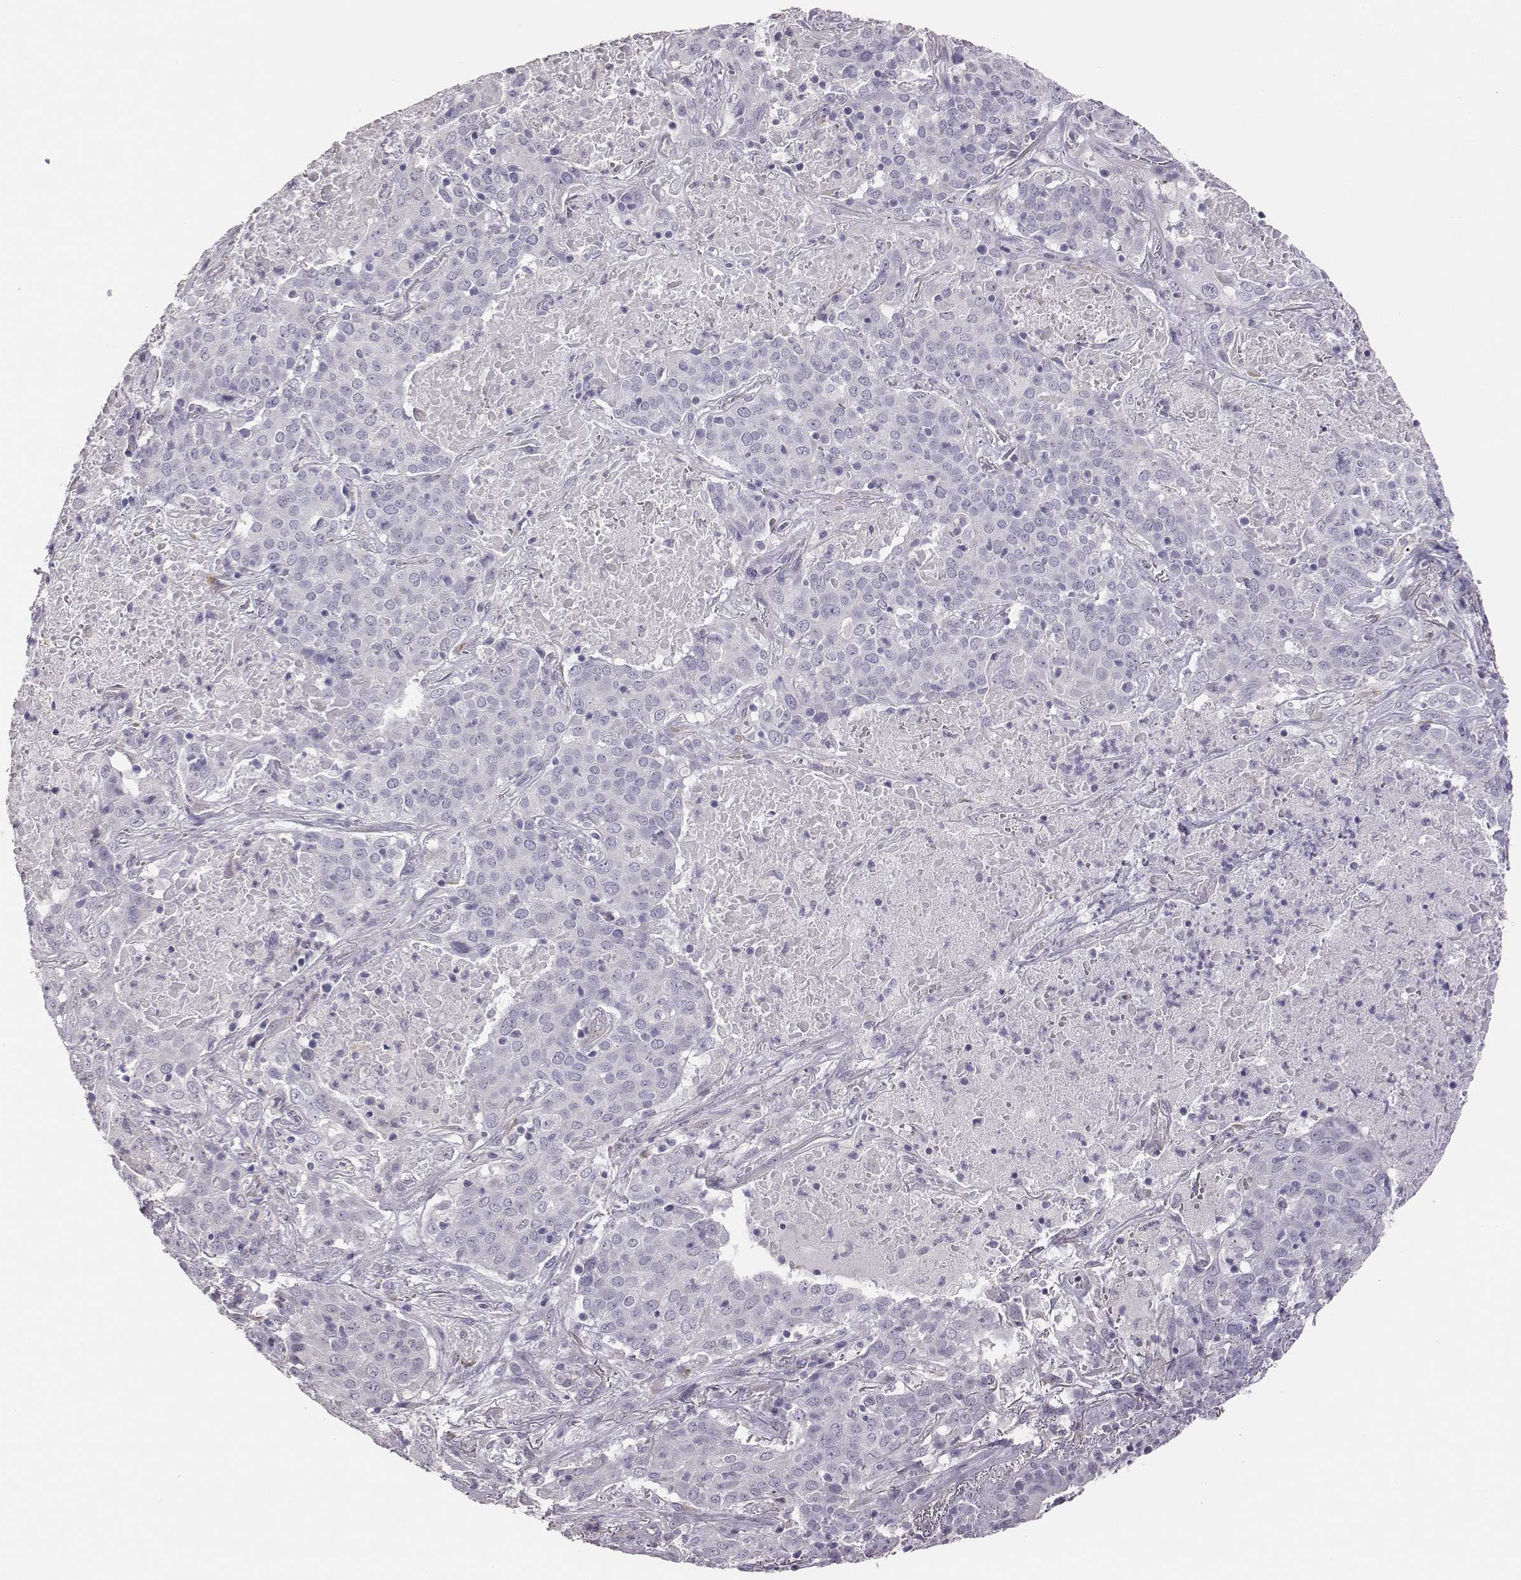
{"staining": {"intensity": "negative", "quantity": "none", "location": "none"}, "tissue": "lung cancer", "cell_type": "Tumor cells", "image_type": "cancer", "snomed": [{"axis": "morphology", "description": "Squamous cell carcinoma, NOS"}, {"axis": "topography", "description": "Lung"}], "caption": "DAB immunohistochemical staining of human lung cancer shows no significant expression in tumor cells. Nuclei are stained in blue.", "gene": "GUCA1A", "patient": {"sex": "male", "age": 82}}